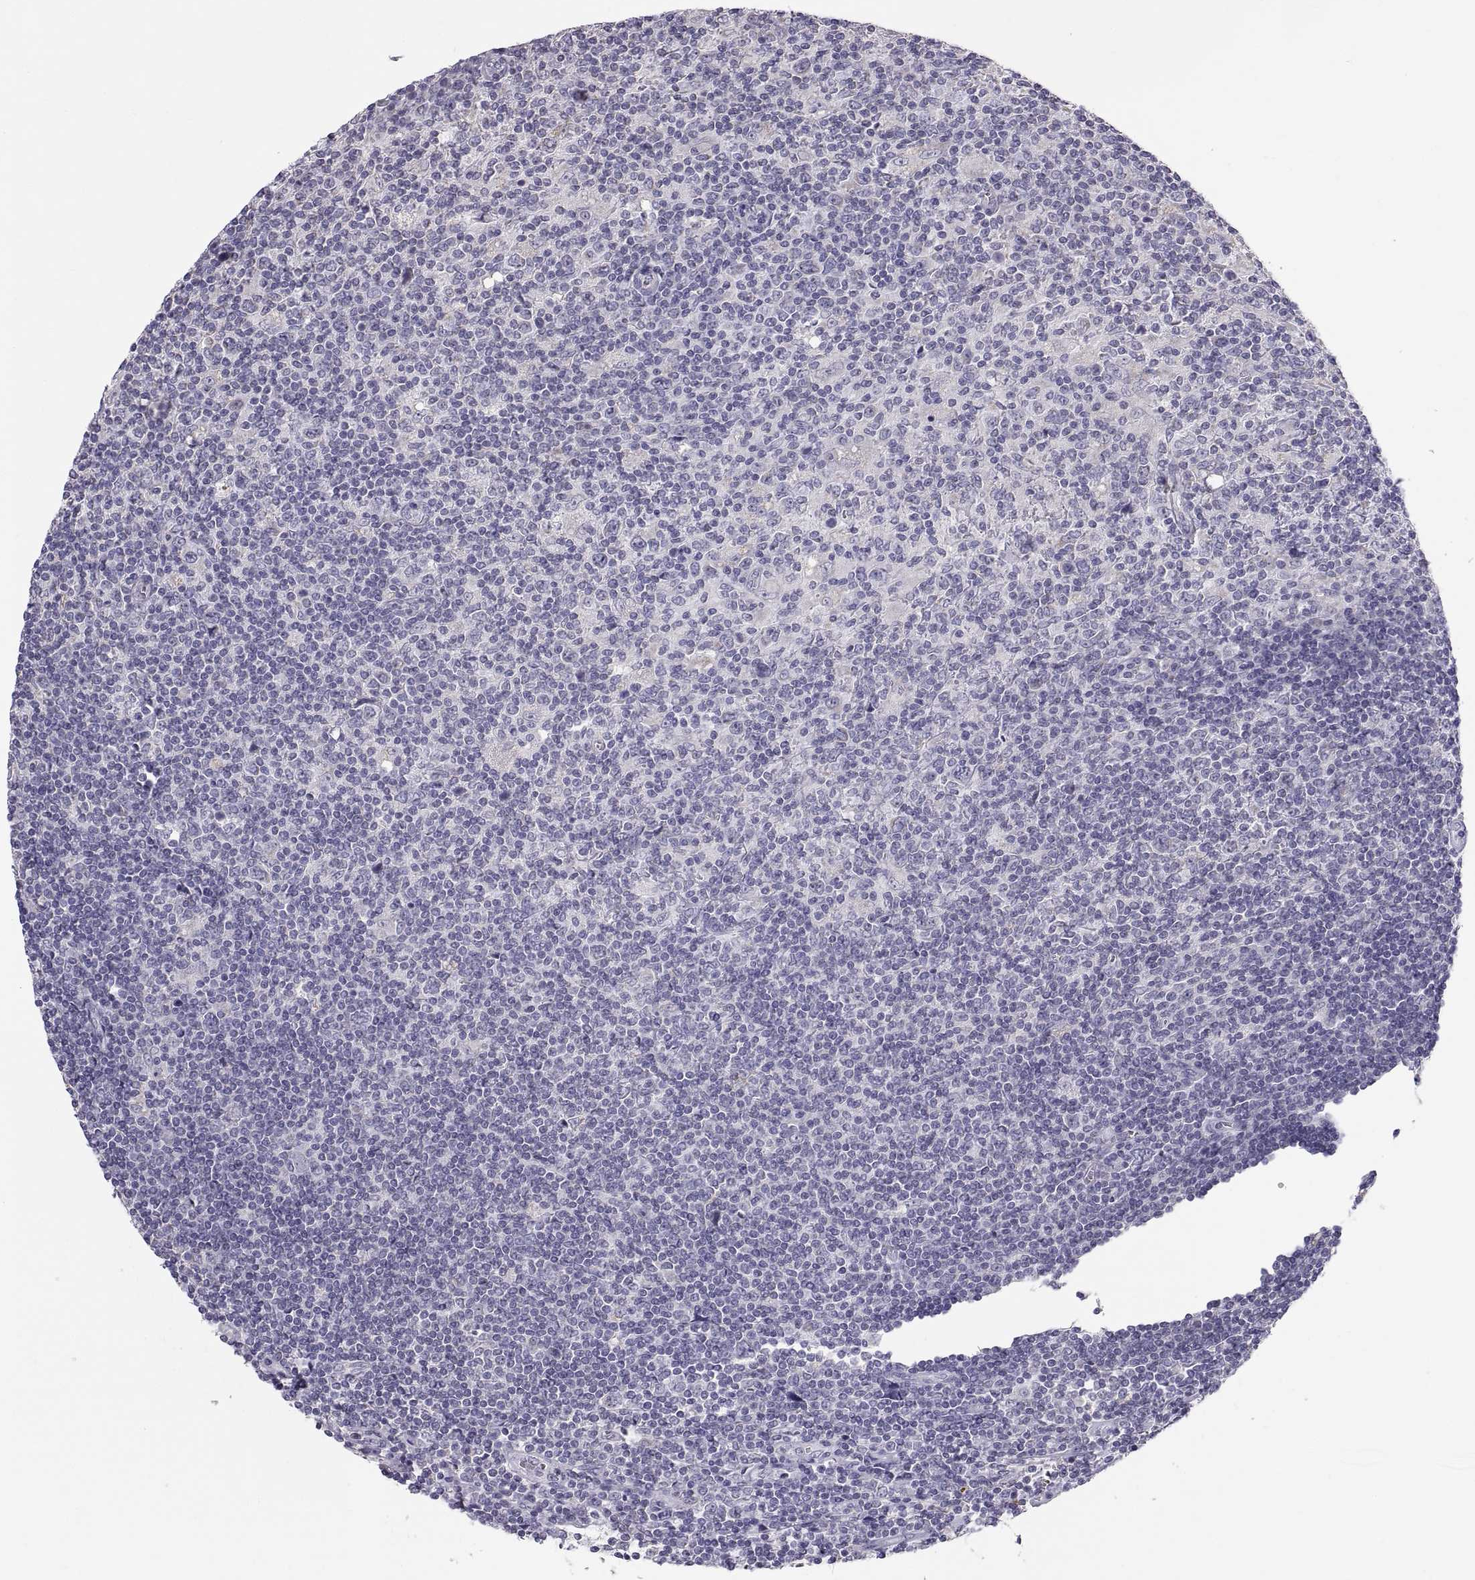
{"staining": {"intensity": "negative", "quantity": "none", "location": "none"}, "tissue": "lymphoma", "cell_type": "Tumor cells", "image_type": "cancer", "snomed": [{"axis": "morphology", "description": "Hodgkin's disease, NOS"}, {"axis": "topography", "description": "Lymph node"}], "caption": "The histopathology image demonstrates no significant staining in tumor cells of lymphoma.", "gene": "TNNC1", "patient": {"sex": "male", "age": 40}}